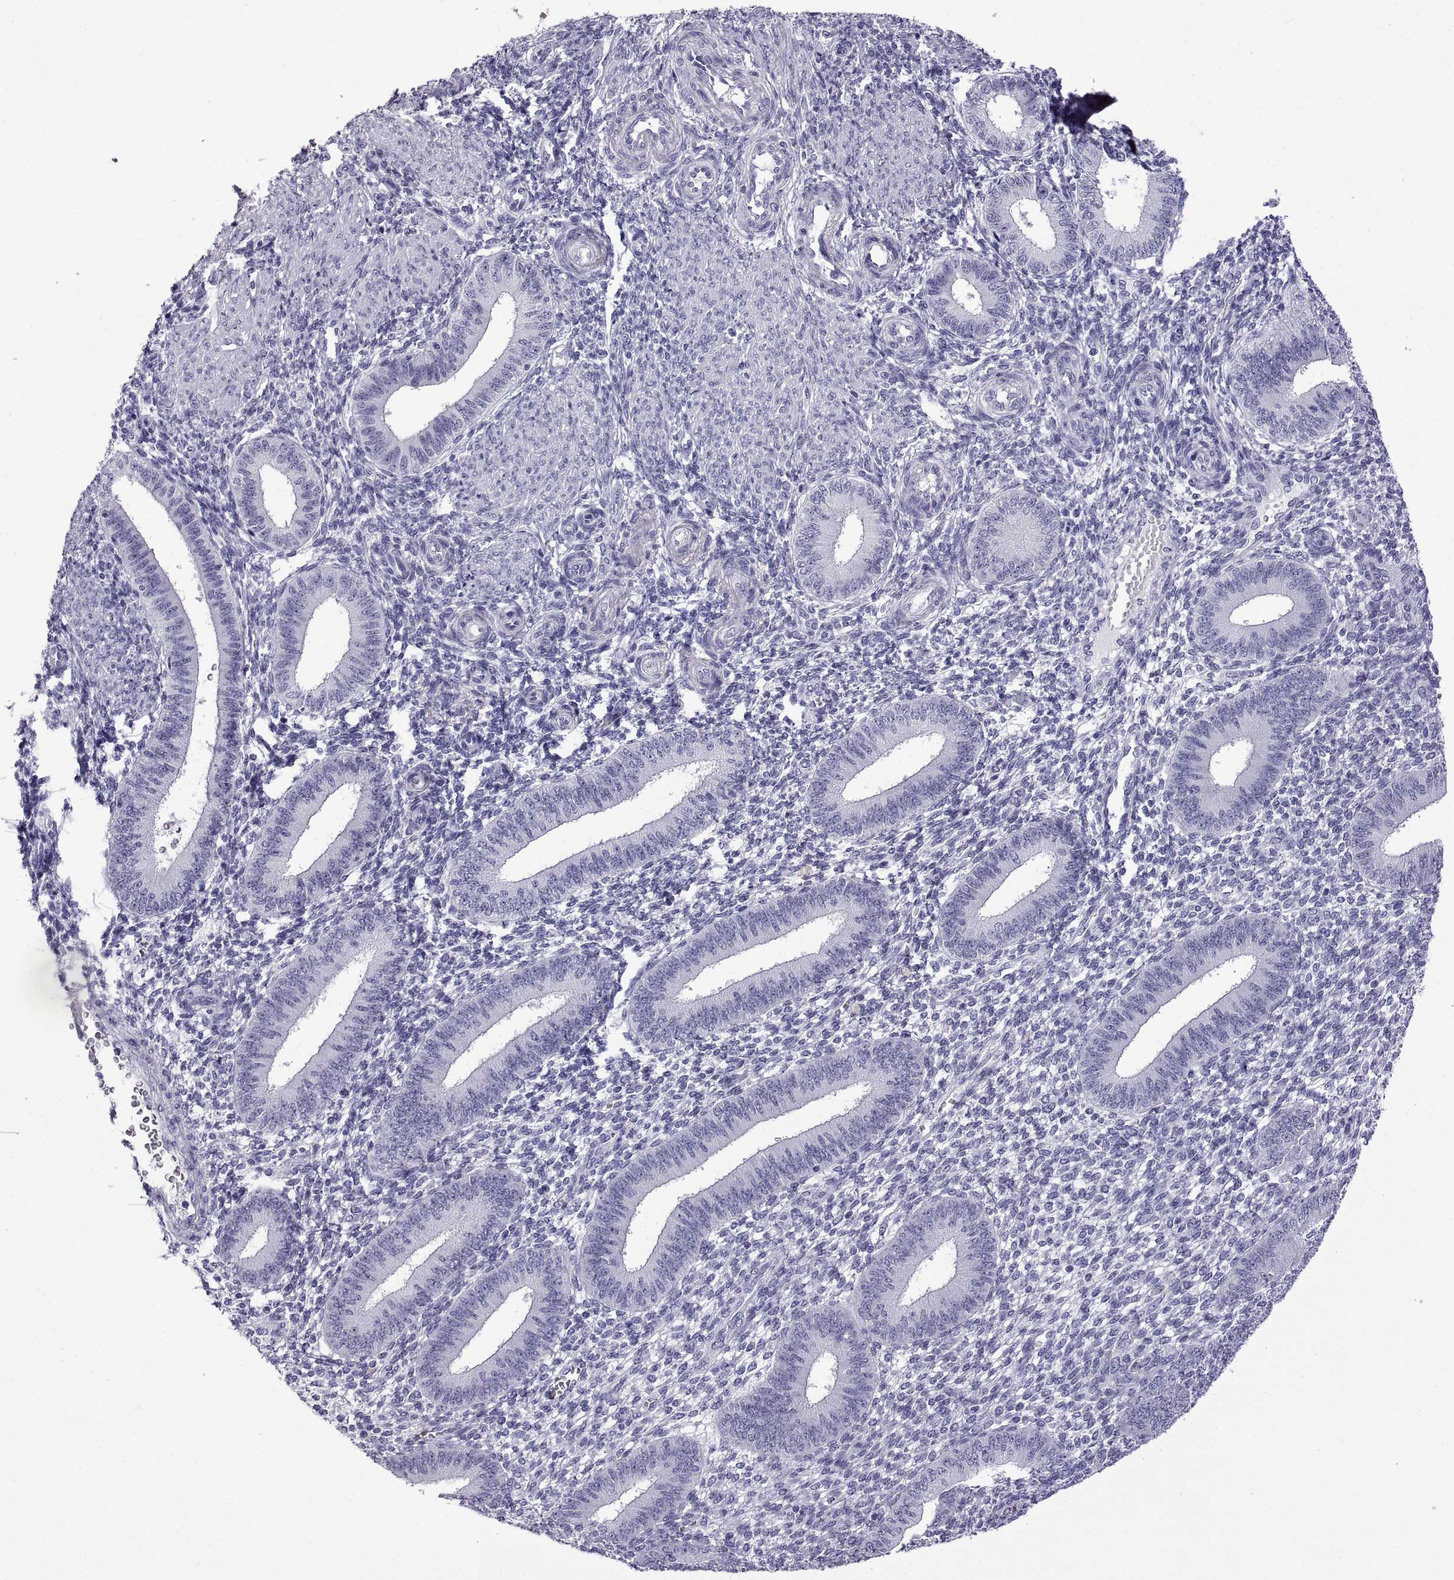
{"staining": {"intensity": "negative", "quantity": "none", "location": "none"}, "tissue": "endometrium", "cell_type": "Cells in endometrial stroma", "image_type": "normal", "snomed": [{"axis": "morphology", "description": "Normal tissue, NOS"}, {"axis": "topography", "description": "Endometrium"}], "caption": "An immunohistochemistry image of normal endometrium is shown. There is no staining in cells in endometrial stroma of endometrium. (Stains: DAB IHC with hematoxylin counter stain, Microscopy: brightfield microscopy at high magnification).", "gene": "CRISP1", "patient": {"sex": "female", "age": 39}}